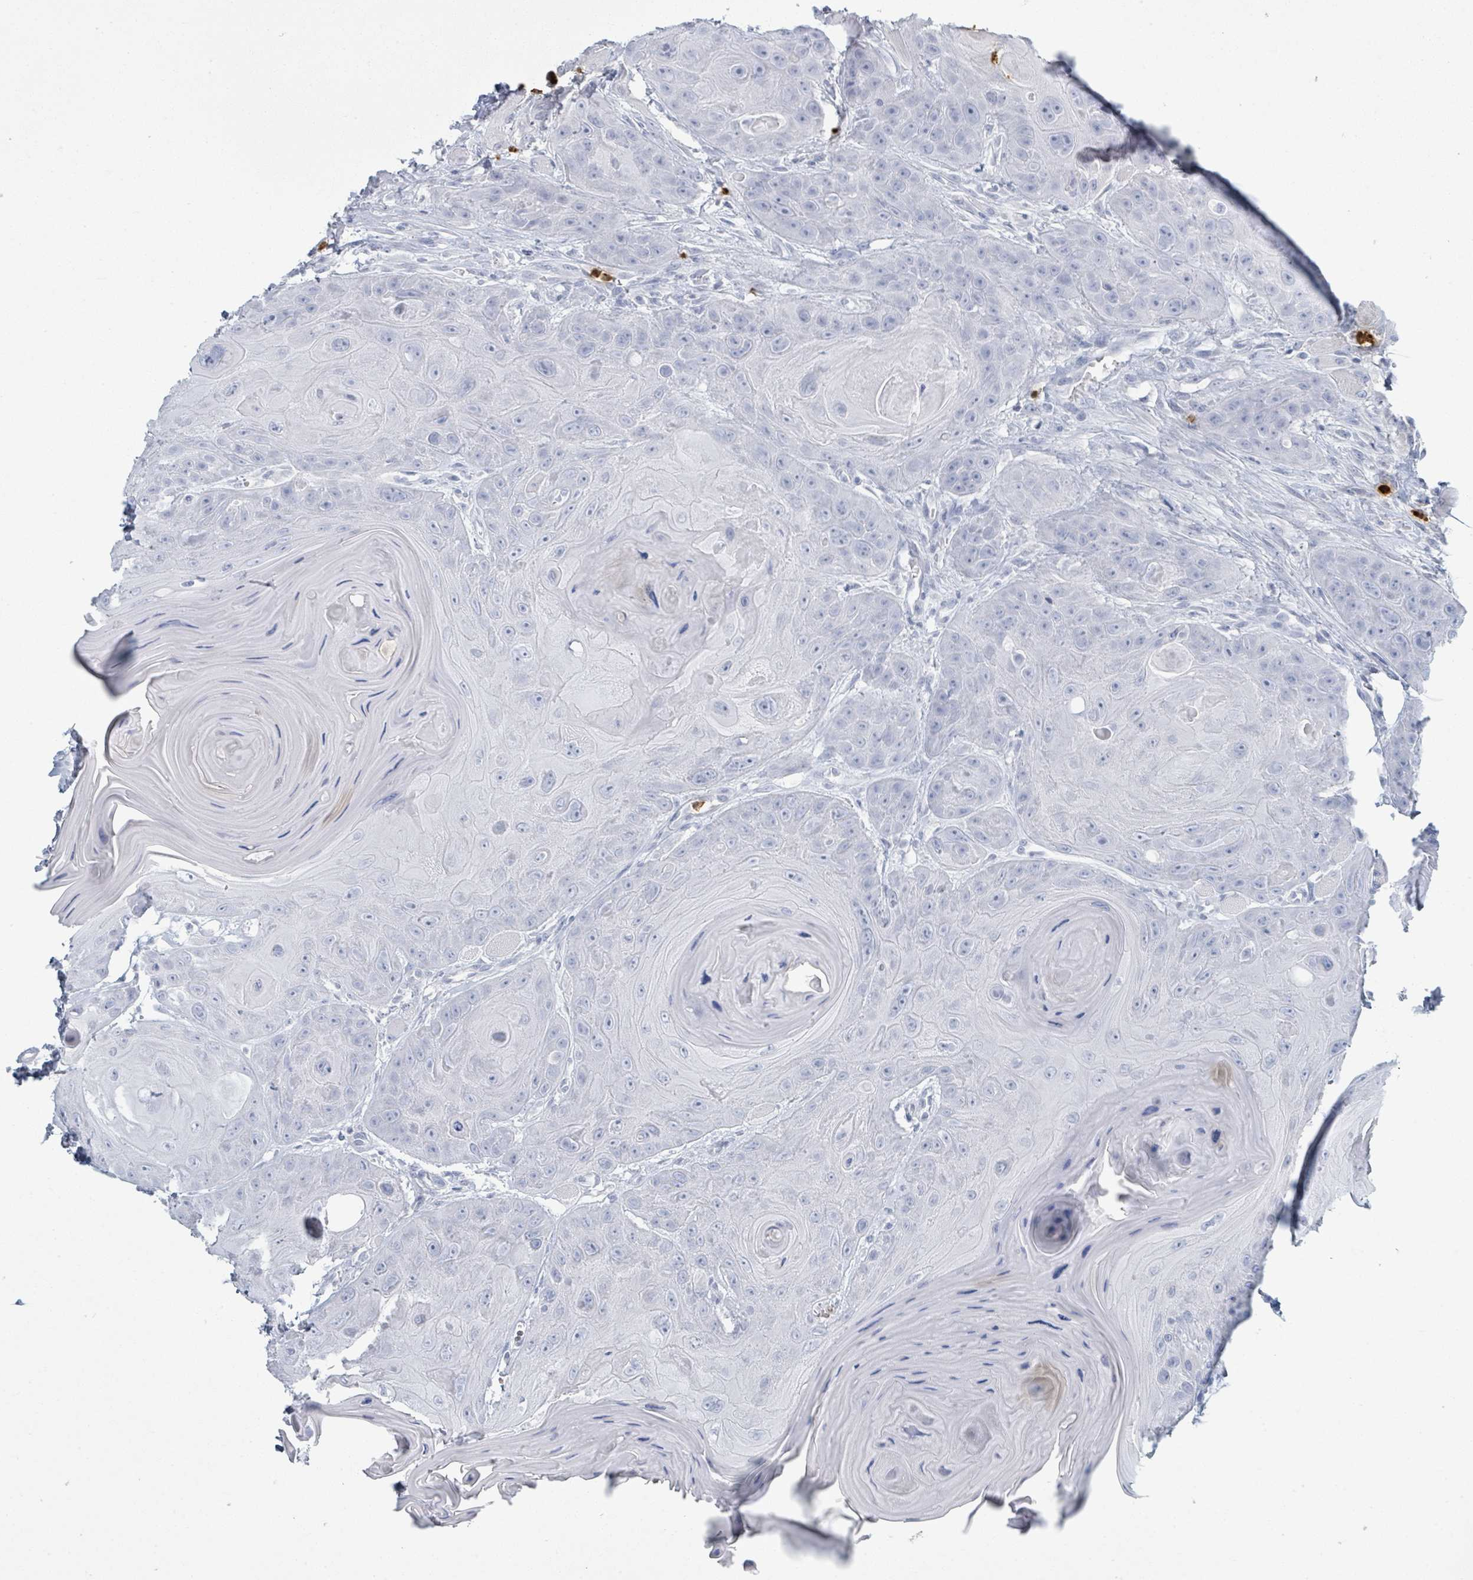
{"staining": {"intensity": "negative", "quantity": "none", "location": "none"}, "tissue": "head and neck cancer", "cell_type": "Tumor cells", "image_type": "cancer", "snomed": [{"axis": "morphology", "description": "Squamous cell carcinoma, NOS"}, {"axis": "topography", "description": "Head-Neck"}], "caption": "Immunohistochemistry (IHC) of human head and neck squamous cell carcinoma displays no expression in tumor cells. The staining is performed using DAB brown chromogen with nuclei counter-stained in using hematoxylin.", "gene": "DEFA4", "patient": {"sex": "female", "age": 59}}